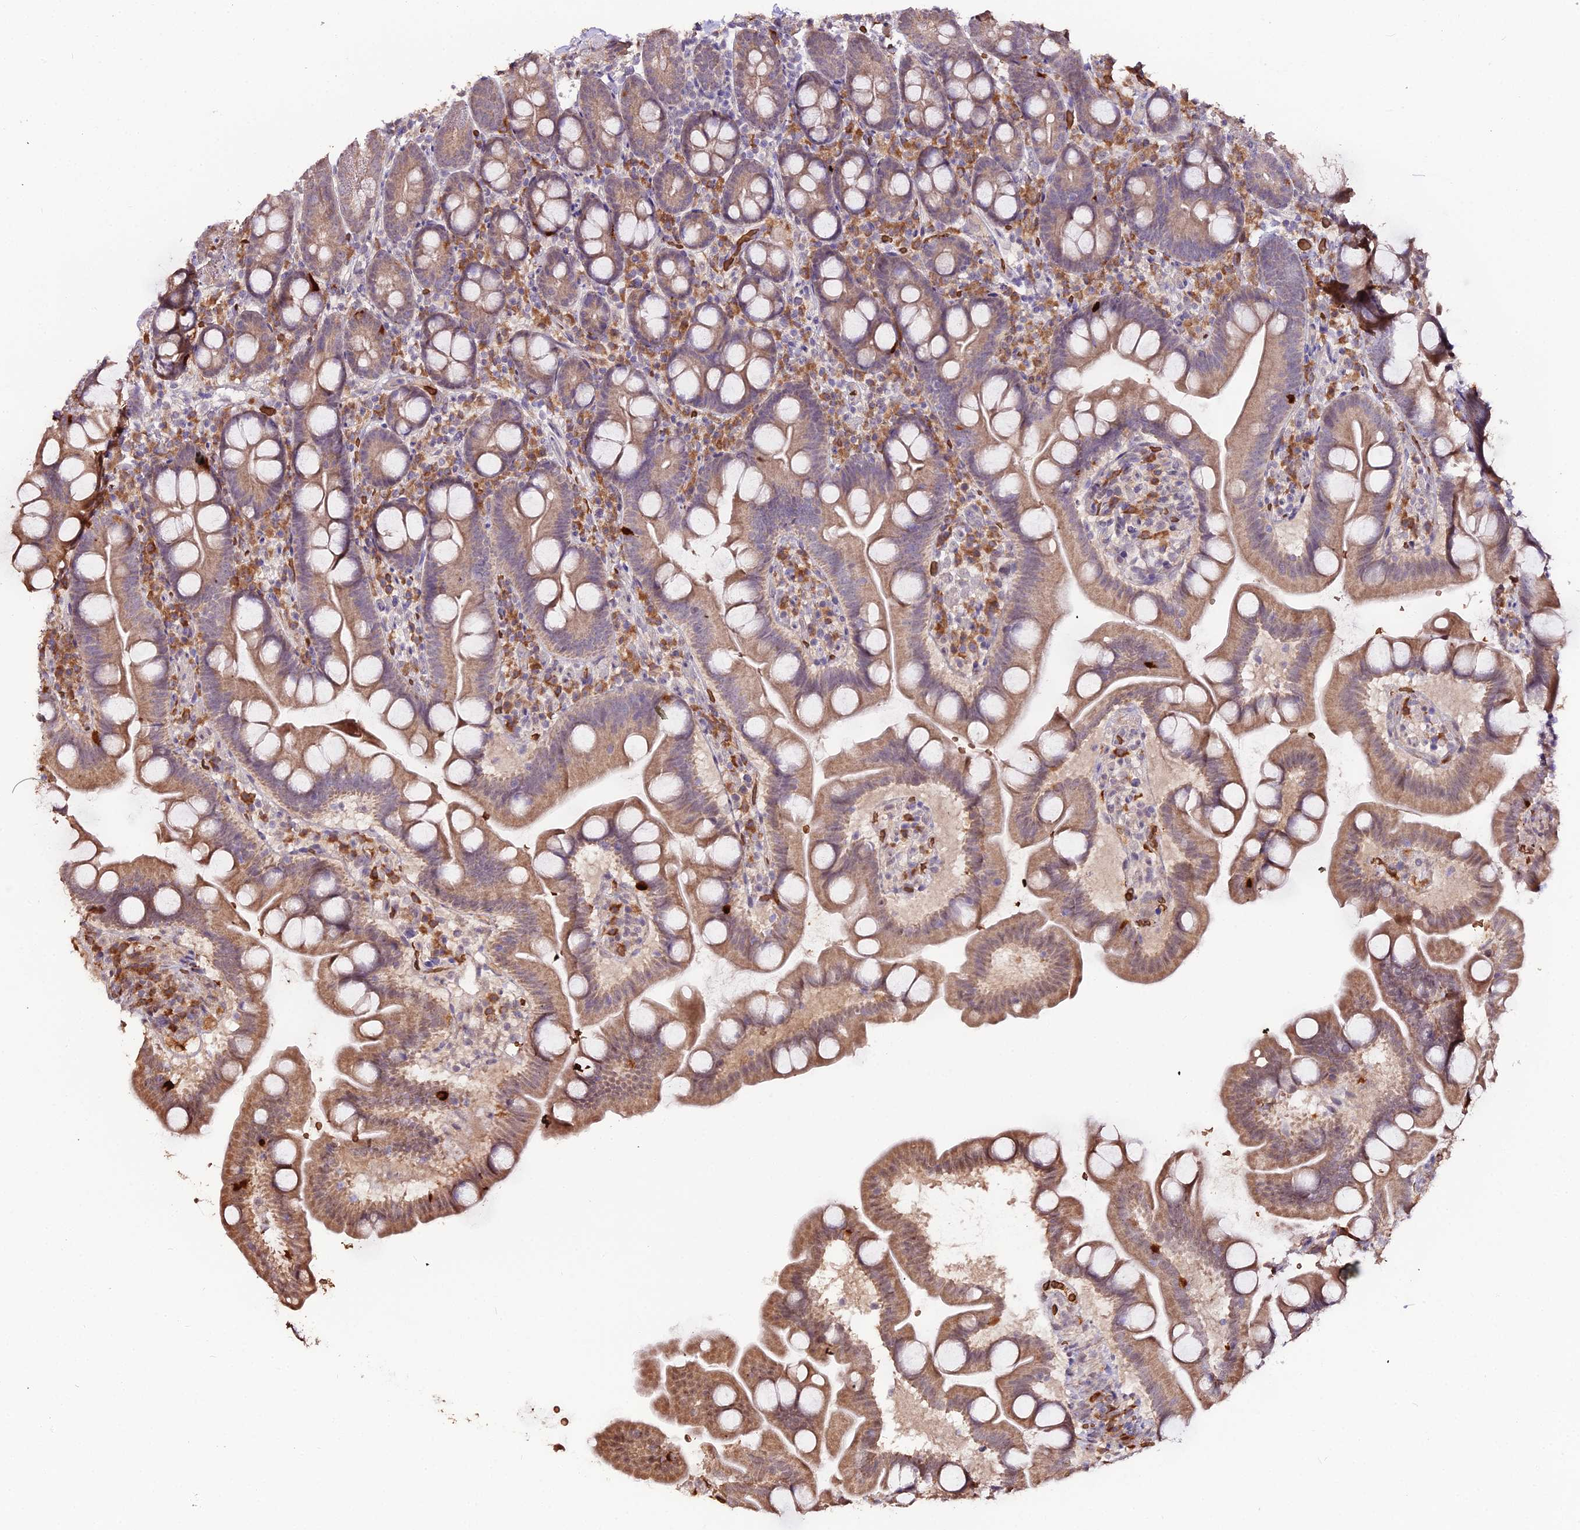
{"staining": {"intensity": "moderate", "quantity": ">75%", "location": "cytoplasmic/membranous"}, "tissue": "small intestine", "cell_type": "Glandular cells", "image_type": "normal", "snomed": [{"axis": "morphology", "description": "Normal tissue, NOS"}, {"axis": "topography", "description": "Small intestine"}], "caption": "This micrograph reveals benign small intestine stained with immunohistochemistry (IHC) to label a protein in brown. The cytoplasmic/membranous of glandular cells show moderate positivity for the protein. Nuclei are counter-stained blue.", "gene": "ZDBF2", "patient": {"sex": "female", "age": 68}}